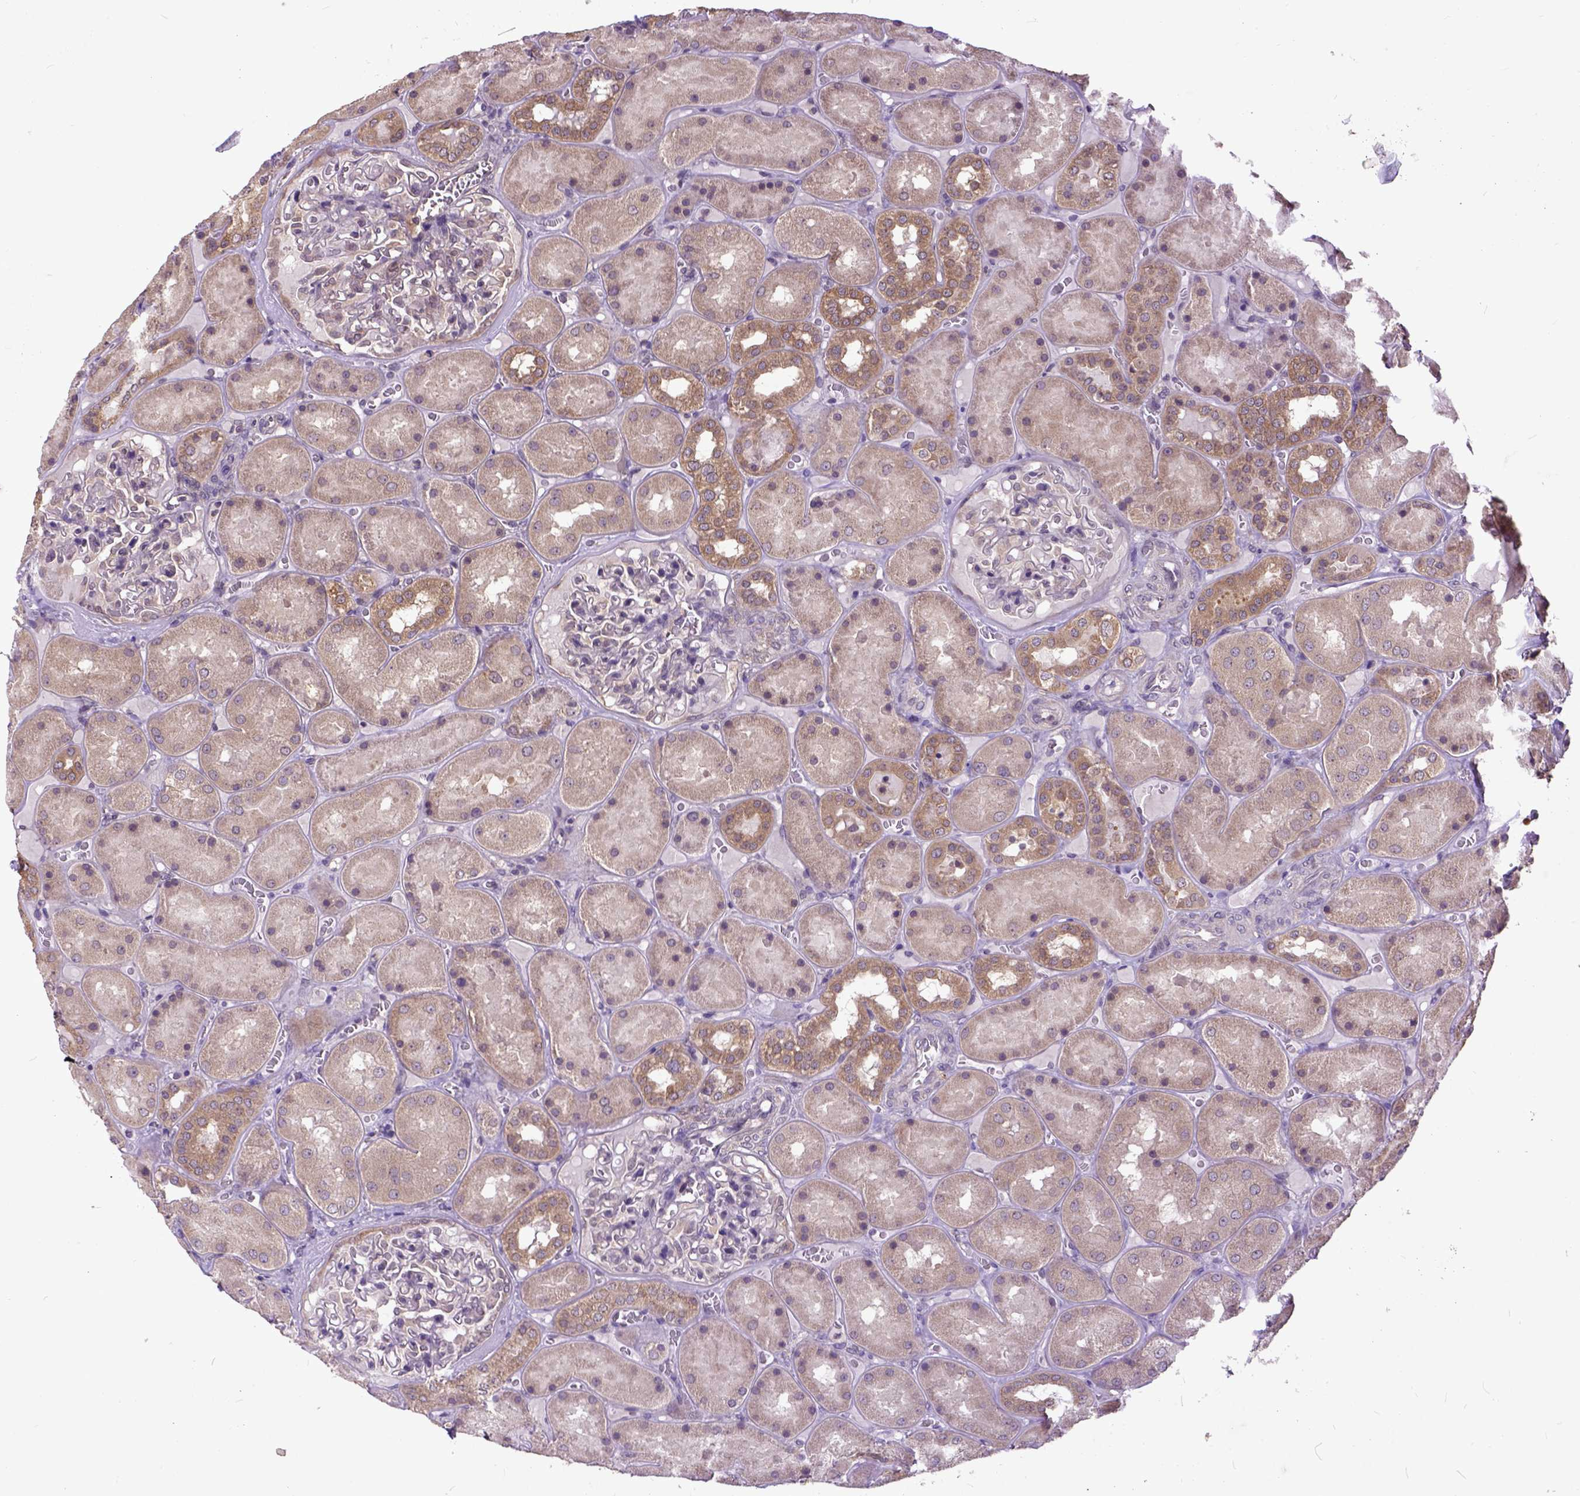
{"staining": {"intensity": "moderate", "quantity": "<25%", "location": "cytoplasmic/membranous"}, "tissue": "kidney", "cell_type": "Cells in glomeruli", "image_type": "normal", "snomed": [{"axis": "morphology", "description": "Normal tissue, NOS"}, {"axis": "topography", "description": "Kidney"}], "caption": "Moderate cytoplasmic/membranous protein expression is present in approximately <25% of cells in glomeruli in kidney.", "gene": "ARL1", "patient": {"sex": "male", "age": 73}}